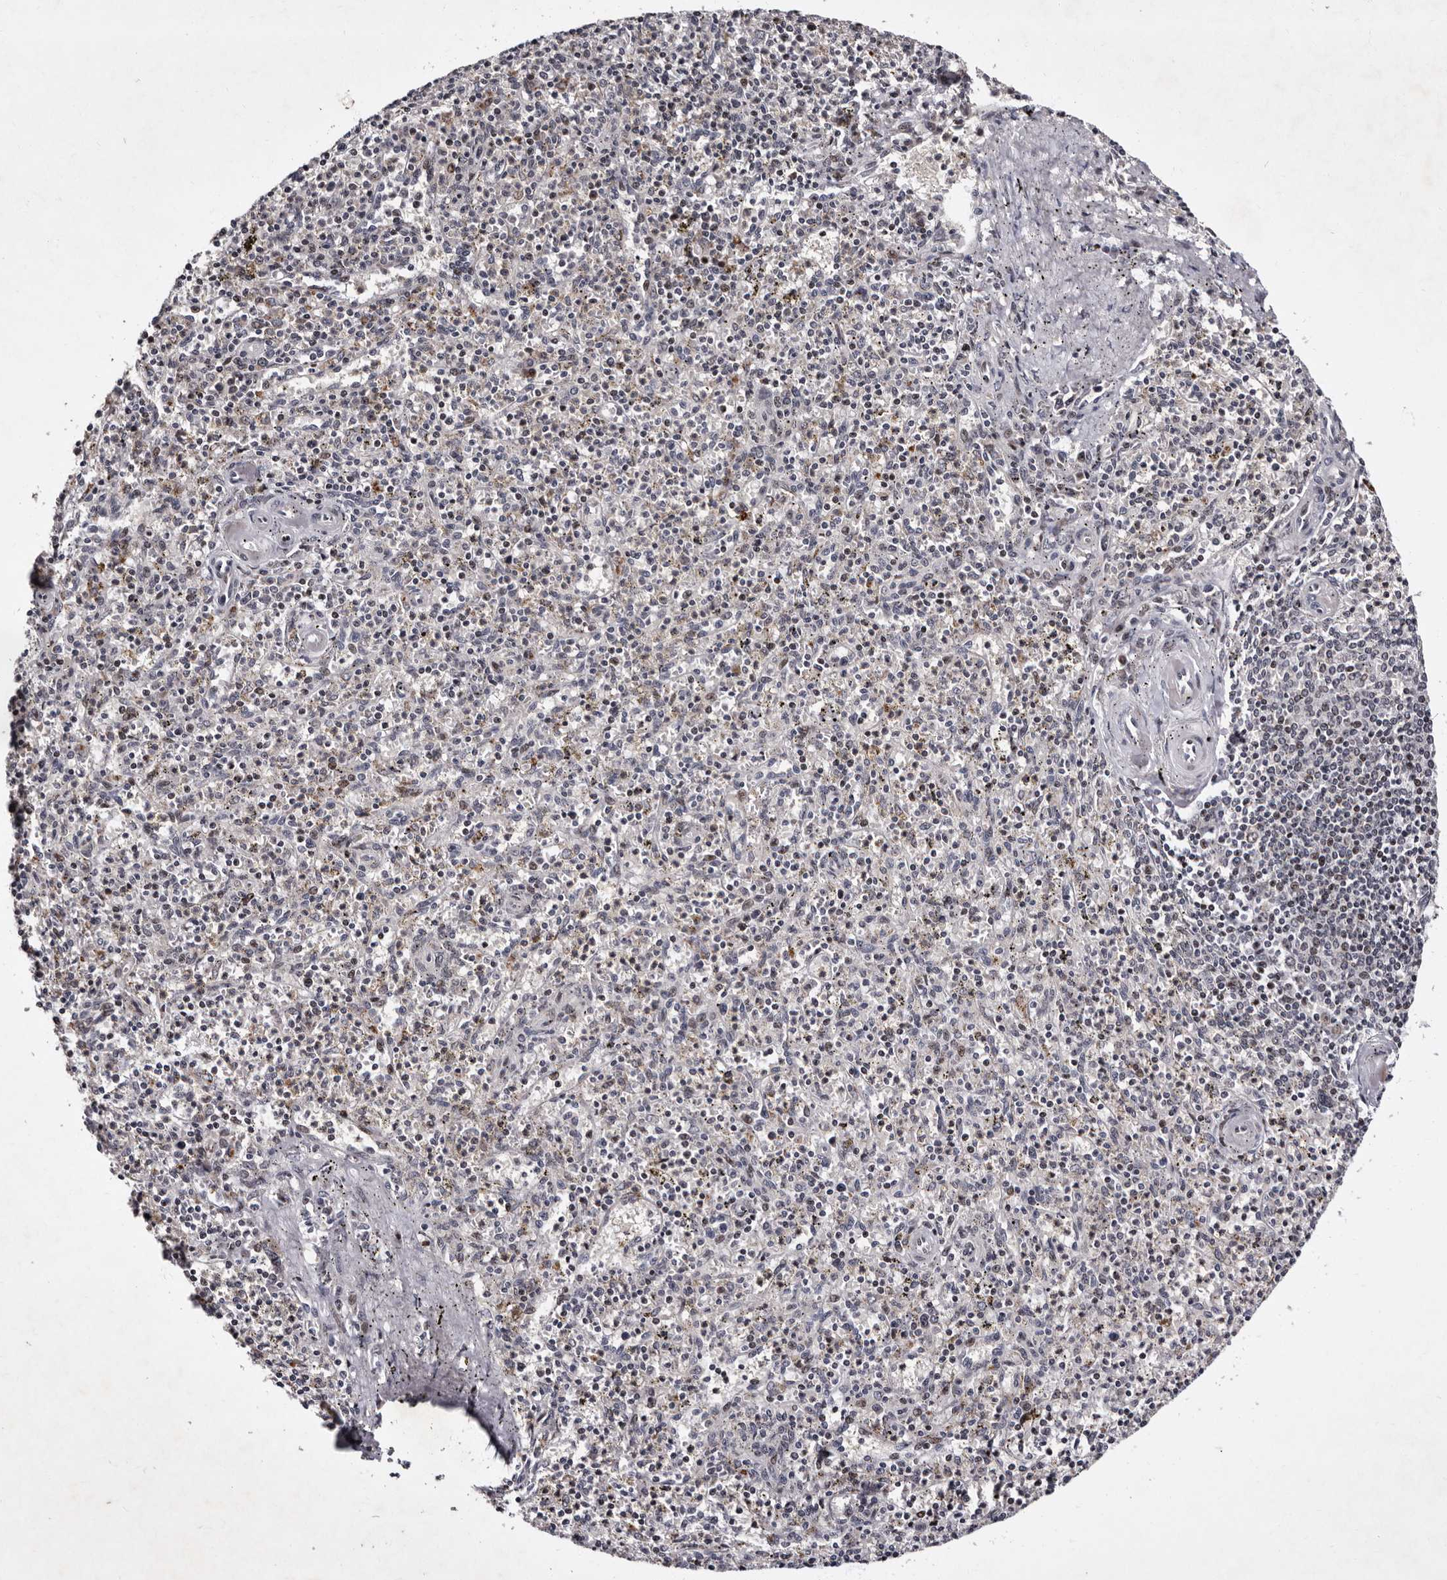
{"staining": {"intensity": "negative", "quantity": "none", "location": "none"}, "tissue": "spleen", "cell_type": "Cells in red pulp", "image_type": "normal", "snomed": [{"axis": "morphology", "description": "Normal tissue, NOS"}, {"axis": "topography", "description": "Spleen"}], "caption": "The histopathology image shows no staining of cells in red pulp in normal spleen. Nuclei are stained in blue.", "gene": "TNKS", "patient": {"sex": "male", "age": 72}}